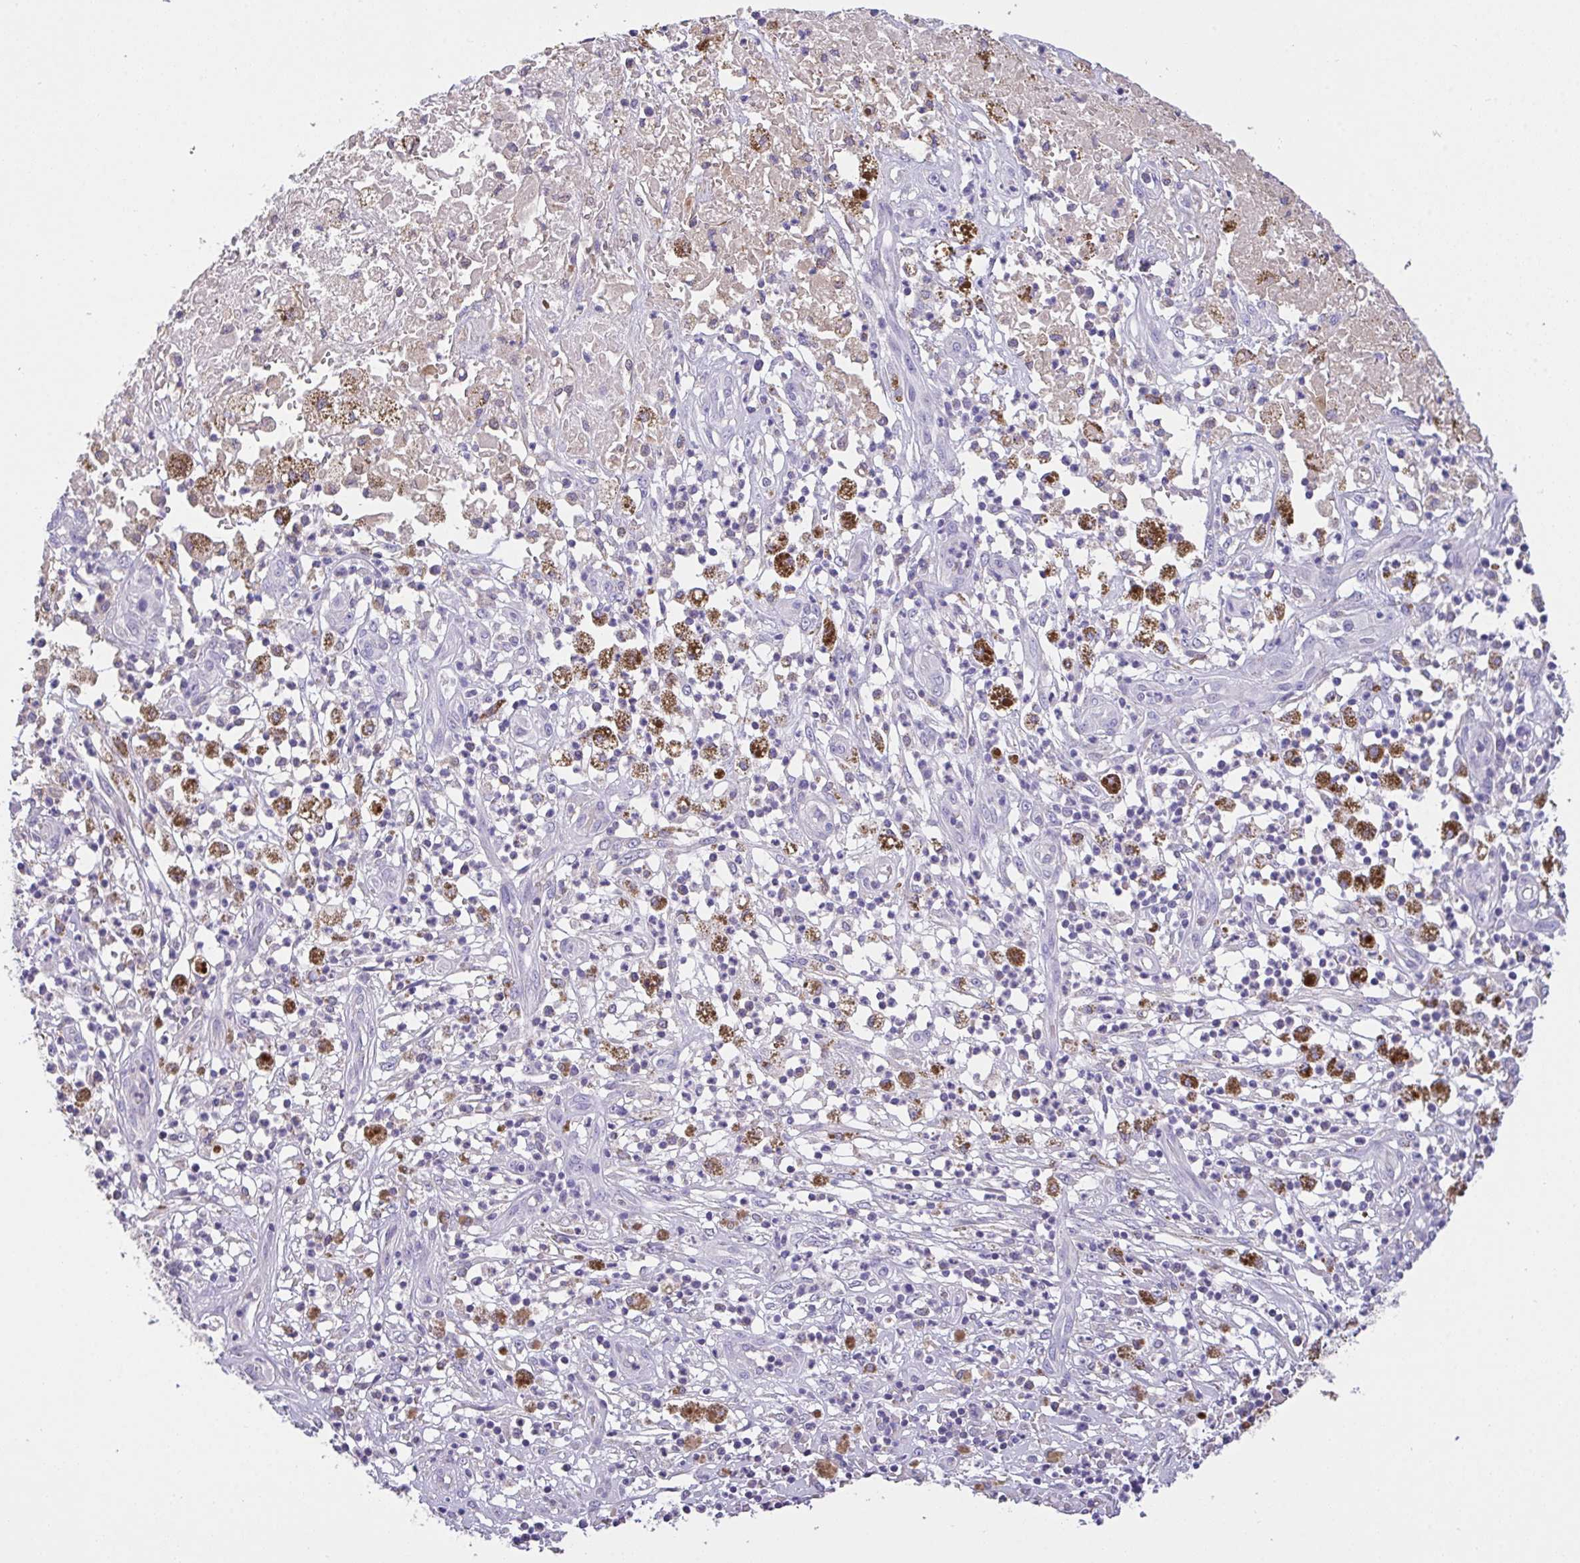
{"staining": {"intensity": "negative", "quantity": "none", "location": "none"}, "tissue": "melanoma", "cell_type": "Tumor cells", "image_type": "cancer", "snomed": [{"axis": "morphology", "description": "Necrosis, NOS"}, {"axis": "morphology", "description": "Malignant melanoma, NOS"}, {"axis": "topography", "description": "Skin"}], "caption": "Tumor cells show no significant protein staining in malignant melanoma.", "gene": "CA10", "patient": {"sex": "female", "age": 87}}